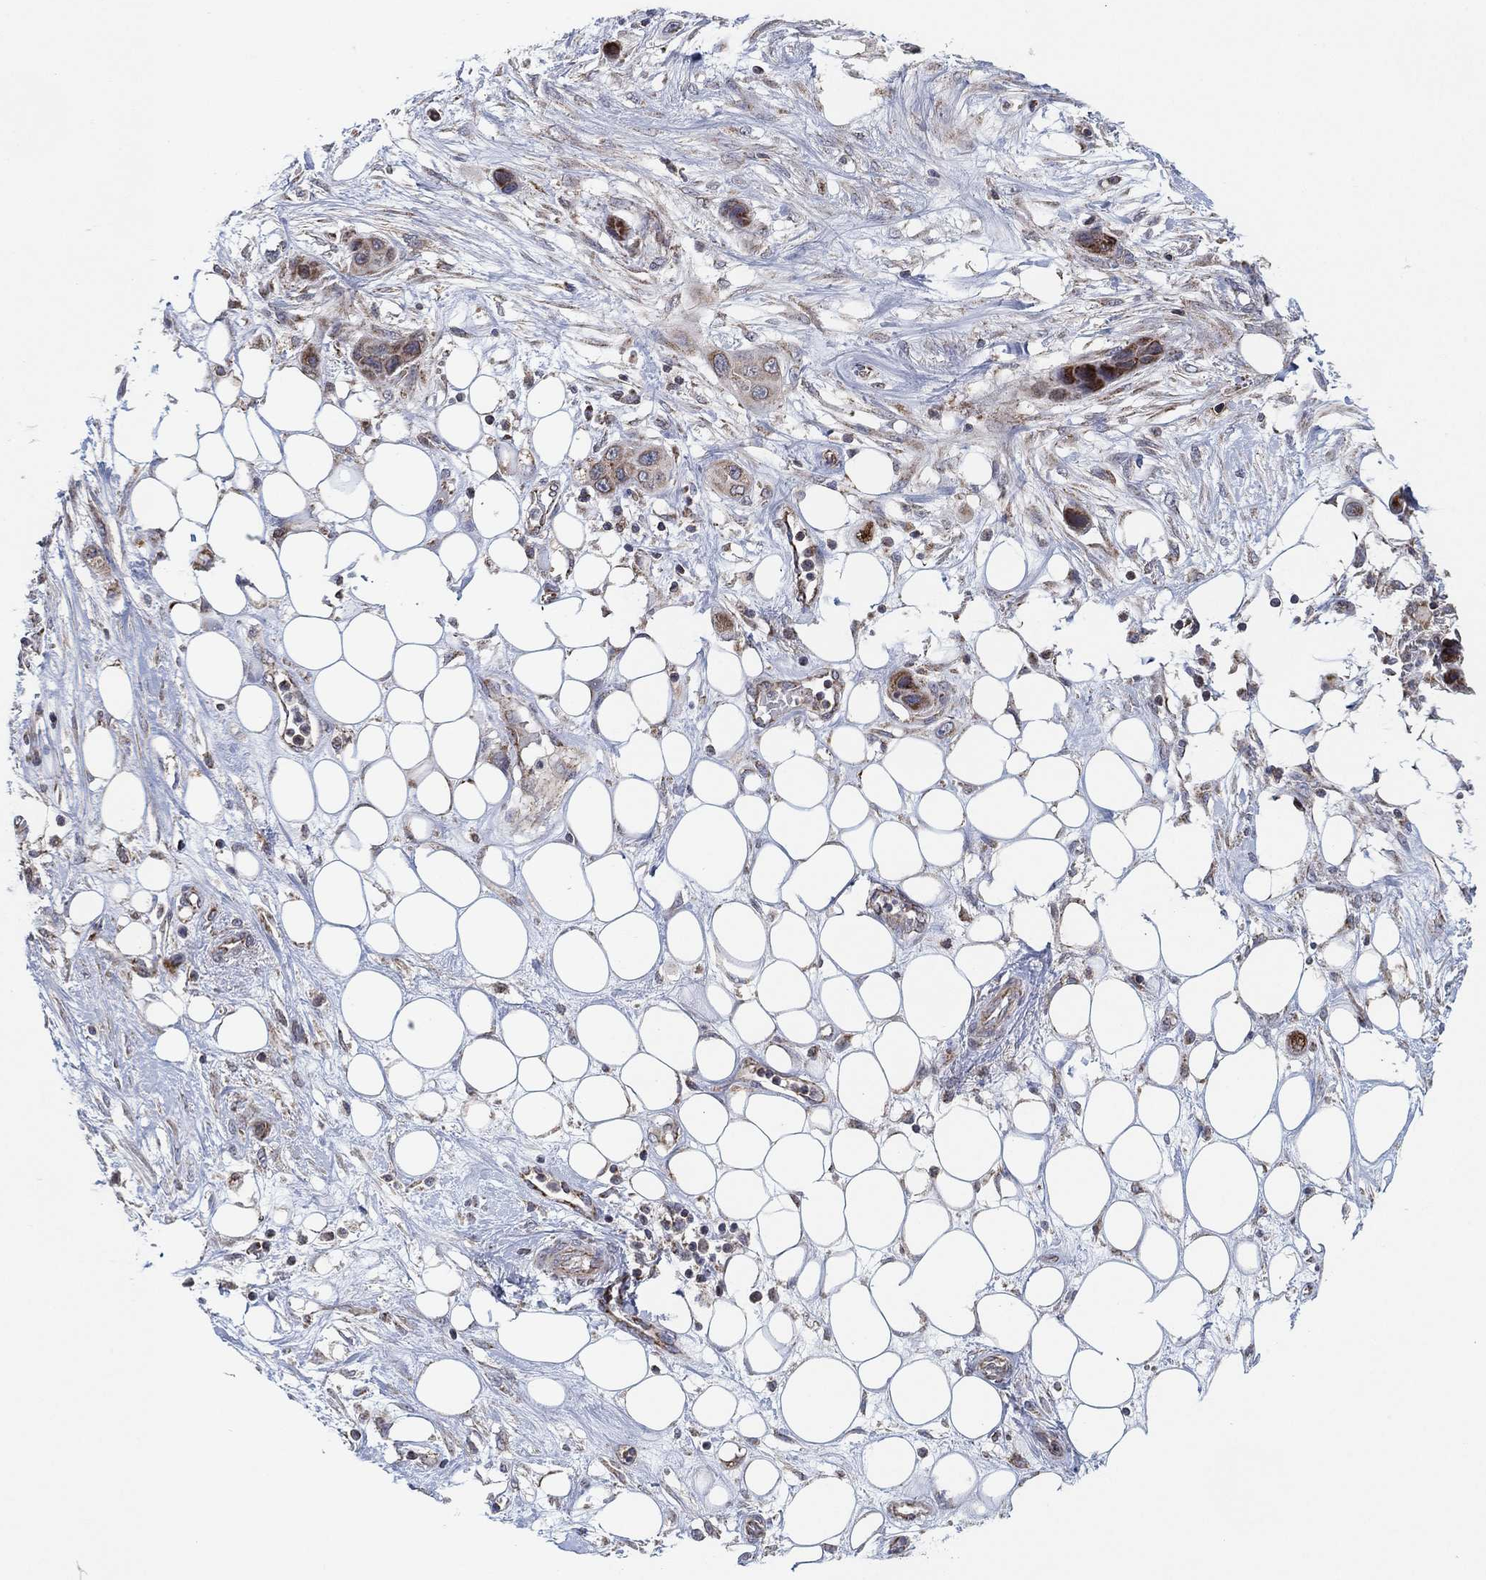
{"staining": {"intensity": "weak", "quantity": "<25%", "location": "cytoplasmic/membranous"}, "tissue": "skin cancer", "cell_type": "Tumor cells", "image_type": "cancer", "snomed": [{"axis": "morphology", "description": "Squamous cell carcinoma, NOS"}, {"axis": "topography", "description": "Skin"}], "caption": "Human skin cancer stained for a protein using immunohistochemistry (IHC) exhibits no positivity in tumor cells.", "gene": "PSMG4", "patient": {"sex": "male", "age": 79}}